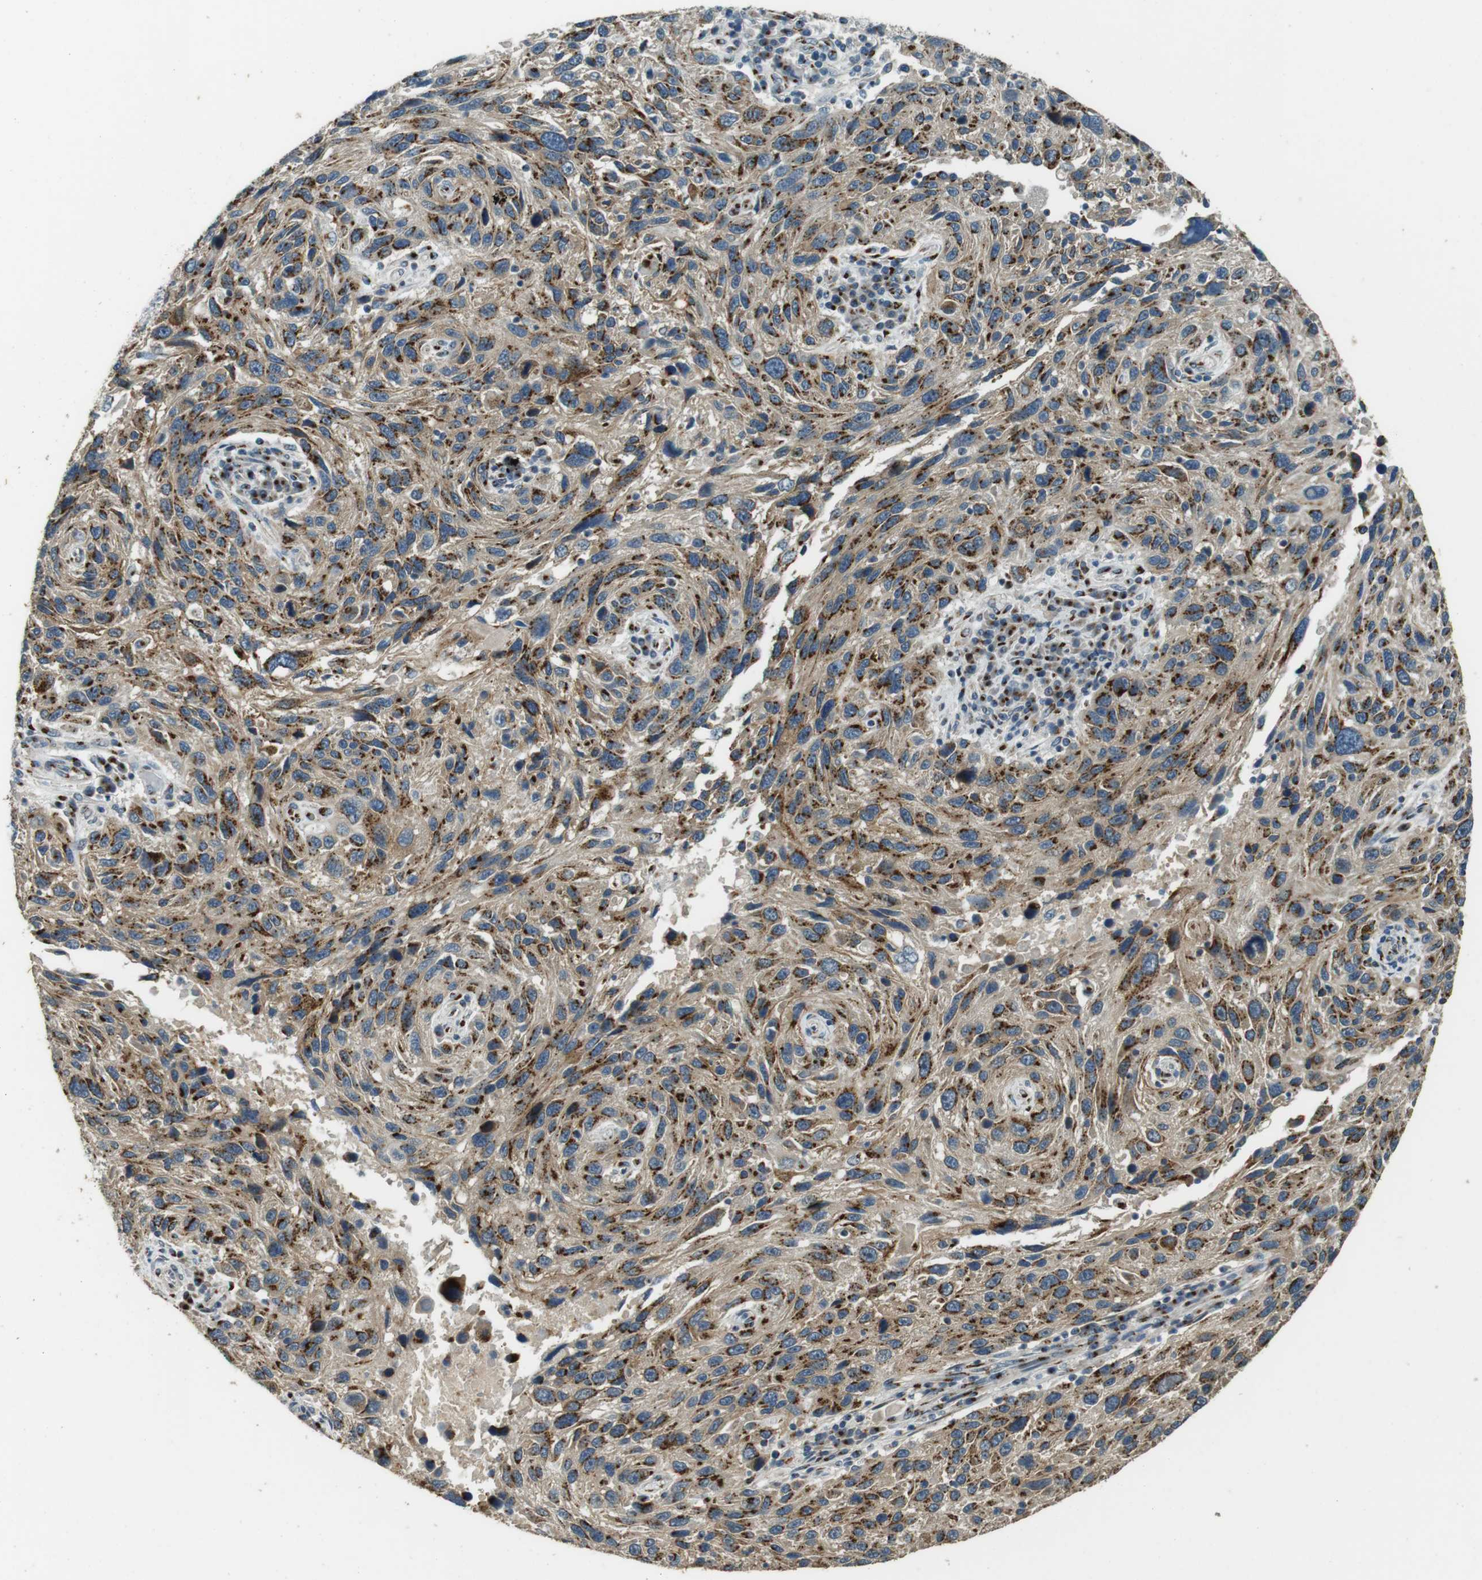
{"staining": {"intensity": "moderate", "quantity": ">75%", "location": "cytoplasmic/membranous"}, "tissue": "melanoma", "cell_type": "Tumor cells", "image_type": "cancer", "snomed": [{"axis": "morphology", "description": "Malignant melanoma, NOS"}, {"axis": "topography", "description": "Skin"}], "caption": "Human melanoma stained with a protein marker demonstrates moderate staining in tumor cells.", "gene": "TMEM115", "patient": {"sex": "male", "age": 53}}